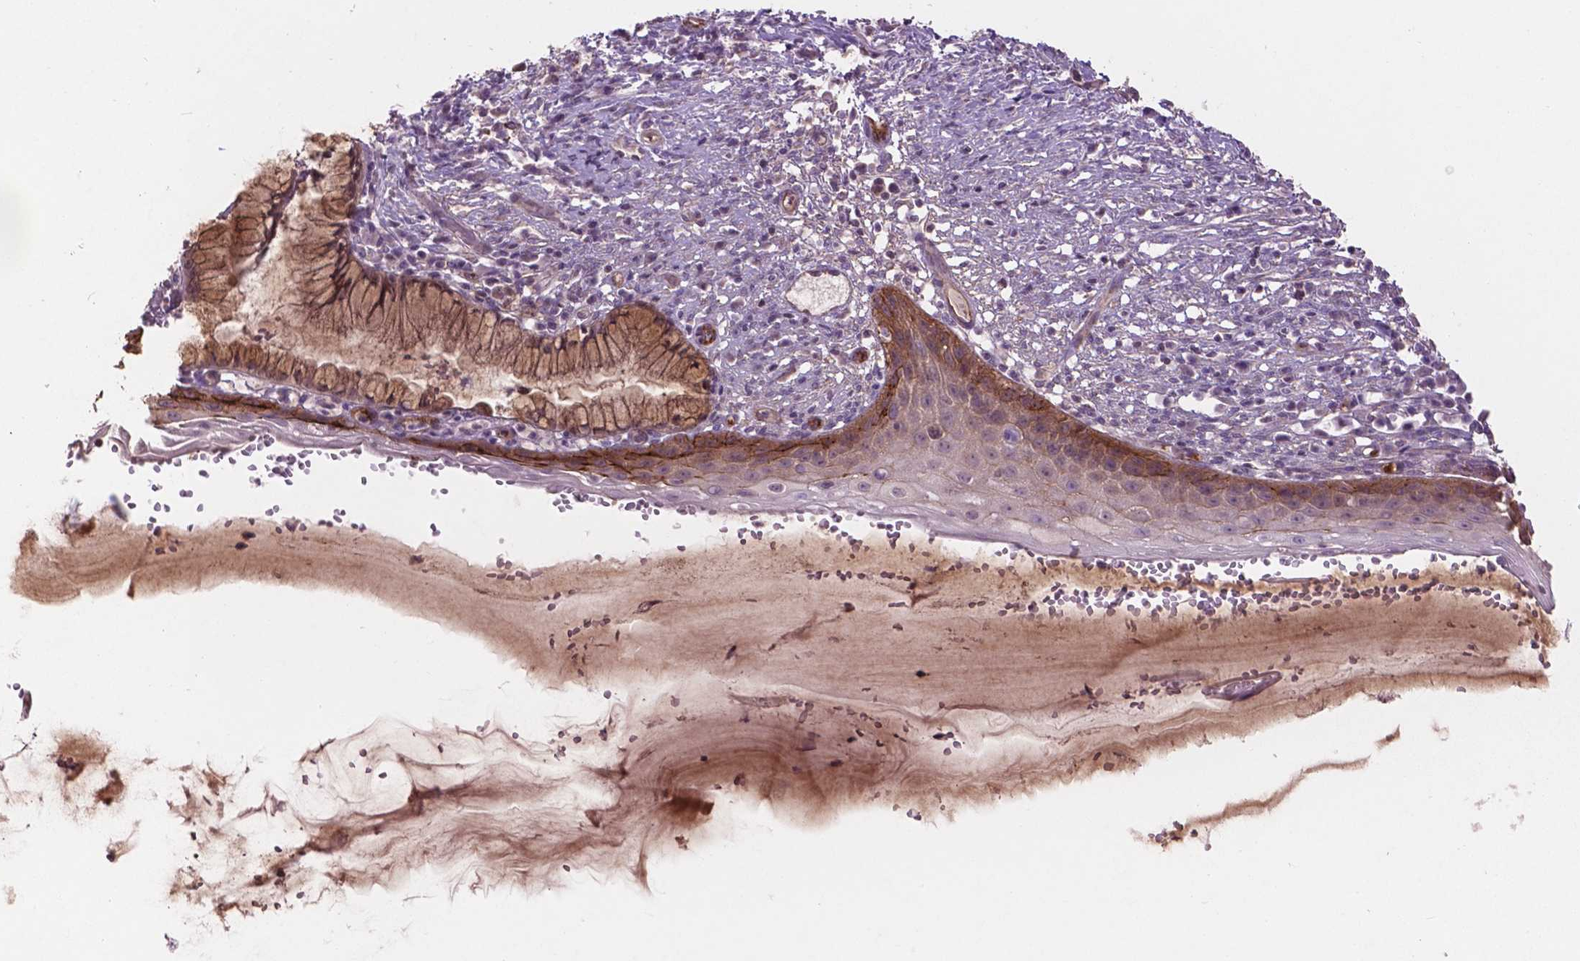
{"staining": {"intensity": "moderate", "quantity": ">75%", "location": "cytoplasmic/membranous,nuclear"}, "tissue": "cervix", "cell_type": "Glandular cells", "image_type": "normal", "snomed": [{"axis": "morphology", "description": "Normal tissue, NOS"}, {"axis": "topography", "description": "Cervix"}], "caption": "This micrograph displays immunohistochemistry staining of benign cervix, with medium moderate cytoplasmic/membranous,nuclear expression in about >75% of glandular cells.", "gene": "ARL5C", "patient": {"sex": "female", "age": 37}}